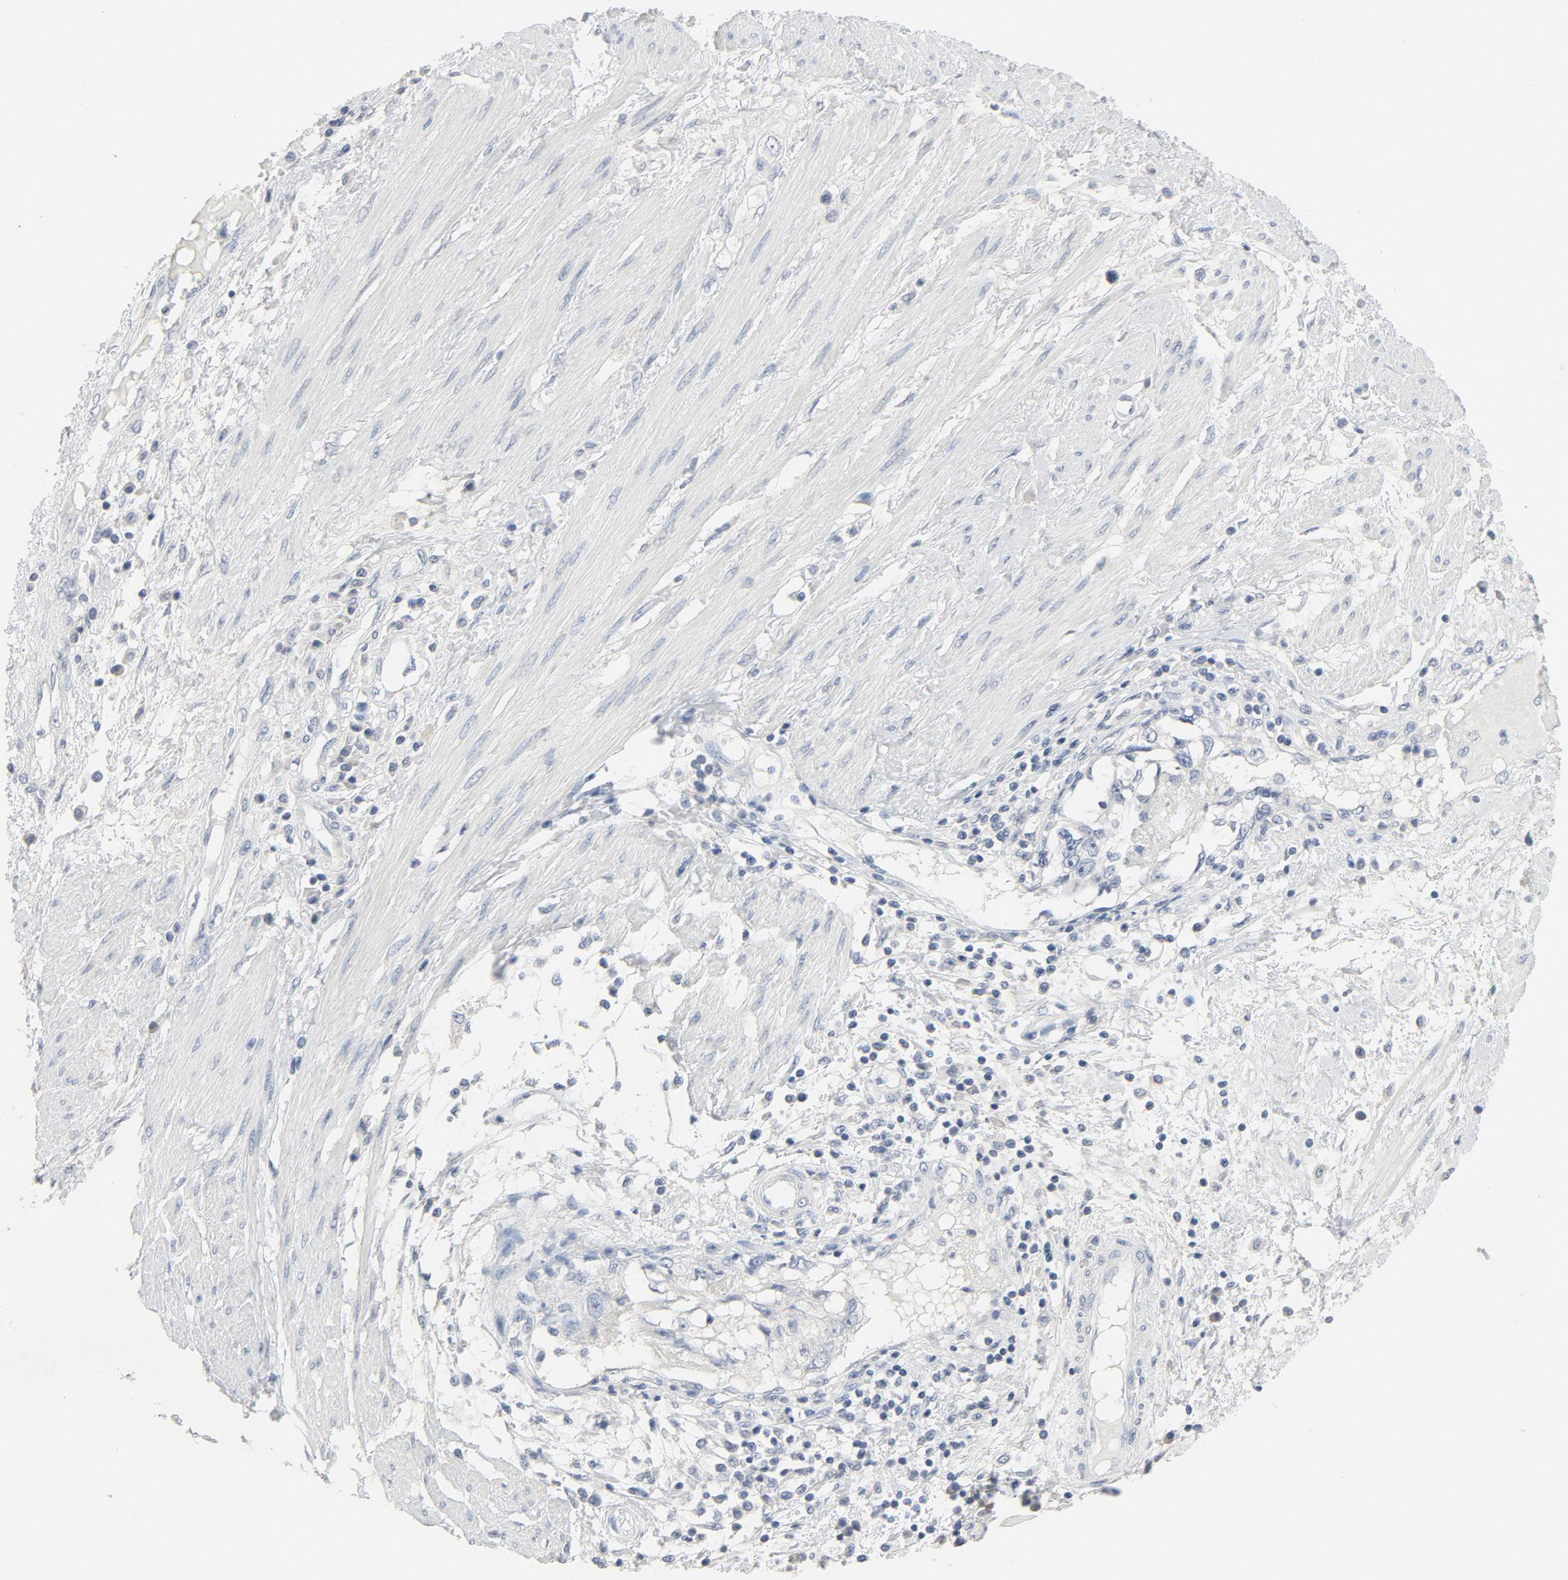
{"staining": {"intensity": "negative", "quantity": "none", "location": "none"}, "tissue": "cervical cancer", "cell_type": "Tumor cells", "image_type": "cancer", "snomed": [{"axis": "morphology", "description": "Squamous cell carcinoma, NOS"}, {"axis": "topography", "description": "Cervix"}], "caption": "There is no significant positivity in tumor cells of squamous cell carcinoma (cervical).", "gene": "ZCCHC13", "patient": {"sex": "female", "age": 57}}